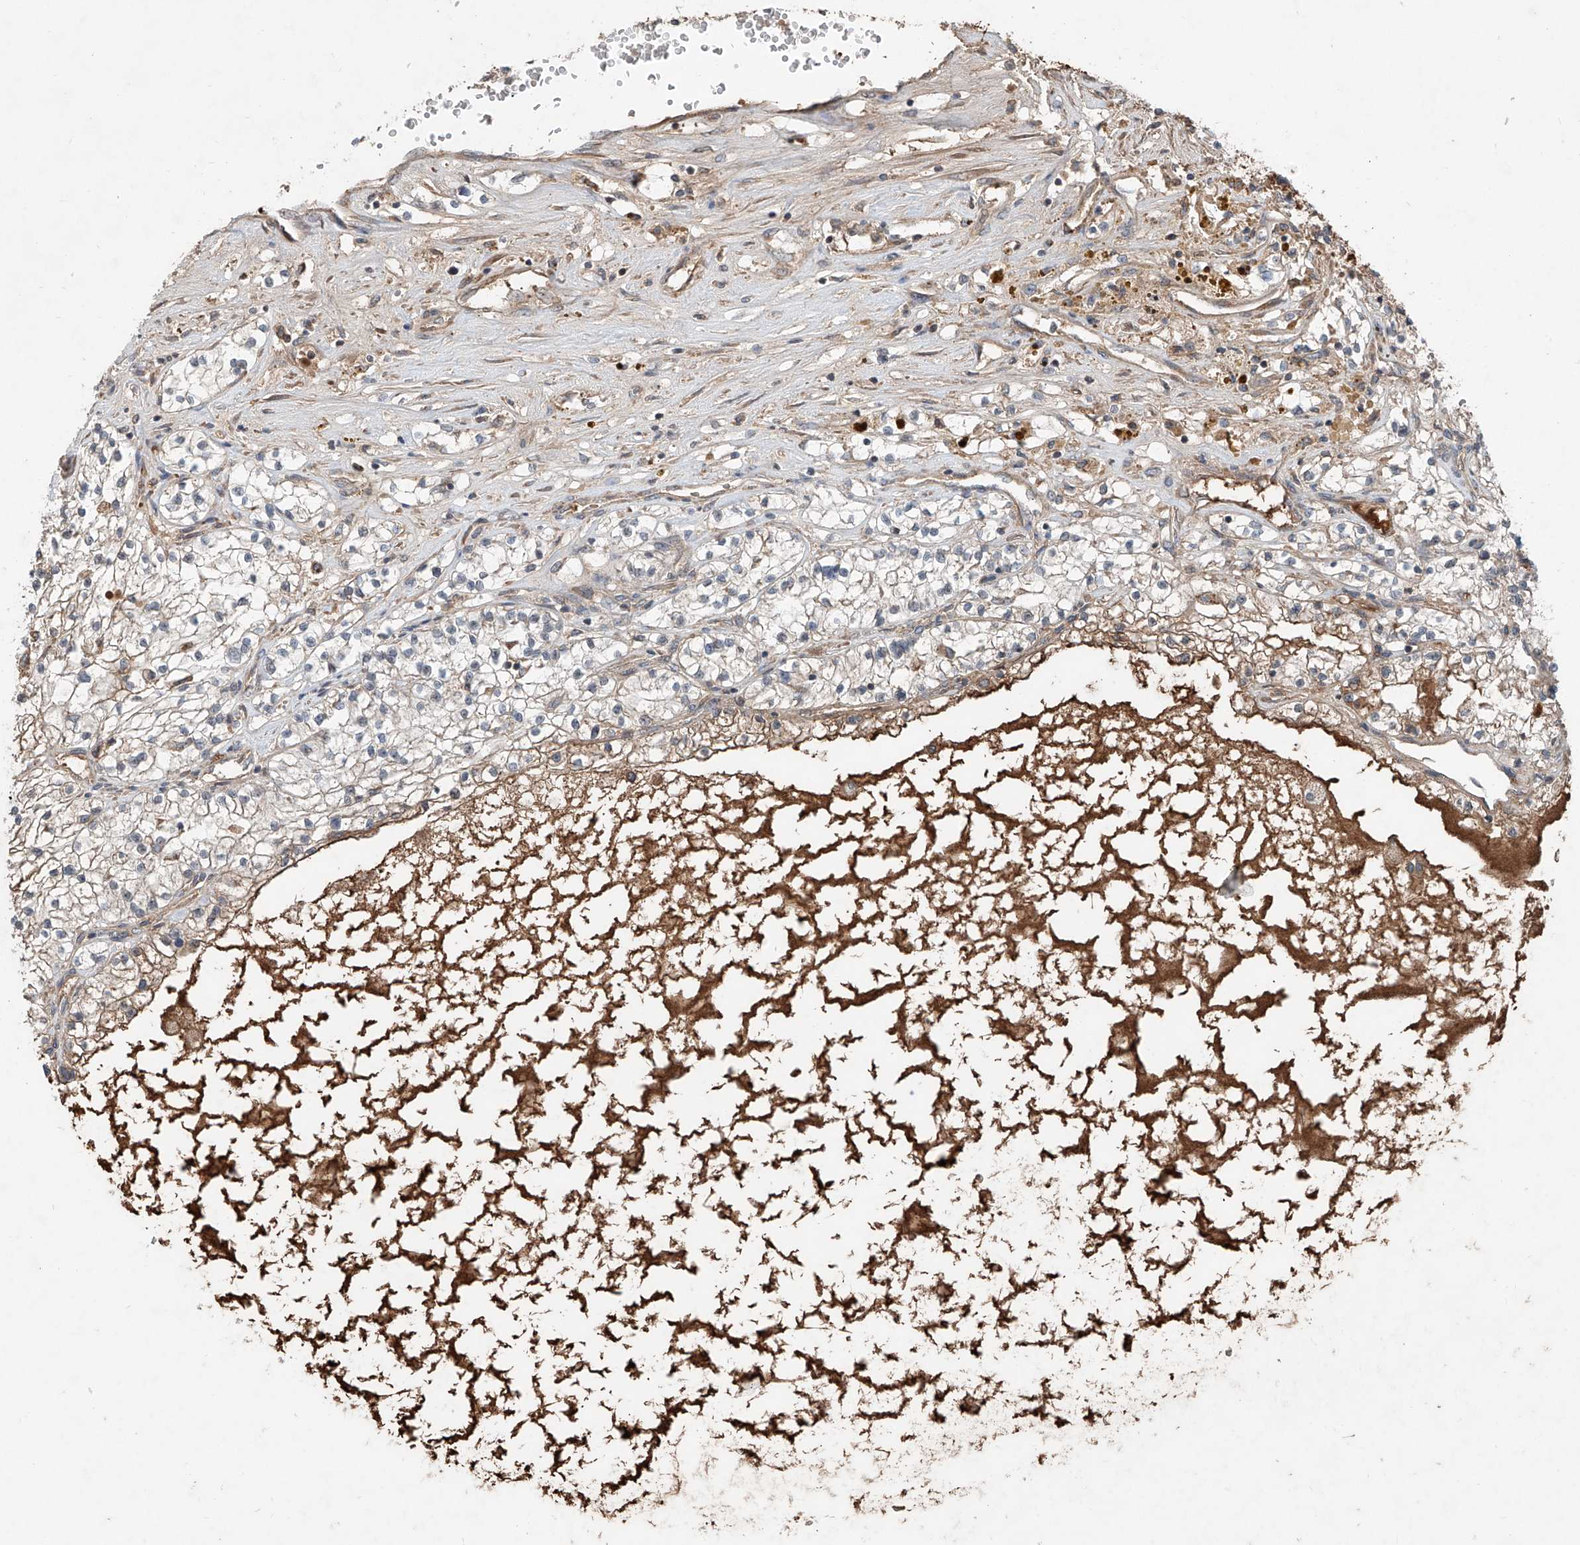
{"staining": {"intensity": "moderate", "quantity": "<25%", "location": "cytoplasmic/membranous"}, "tissue": "renal cancer", "cell_type": "Tumor cells", "image_type": "cancer", "snomed": [{"axis": "morphology", "description": "Normal tissue, NOS"}, {"axis": "morphology", "description": "Adenocarcinoma, NOS"}, {"axis": "topography", "description": "Kidney"}], "caption": "Moderate cytoplasmic/membranous protein positivity is identified in approximately <25% of tumor cells in renal cancer (adenocarcinoma). (DAB (3,3'-diaminobenzidine) IHC, brown staining for protein, blue staining for nuclei).", "gene": "ADAM23", "patient": {"sex": "male", "age": 68}}